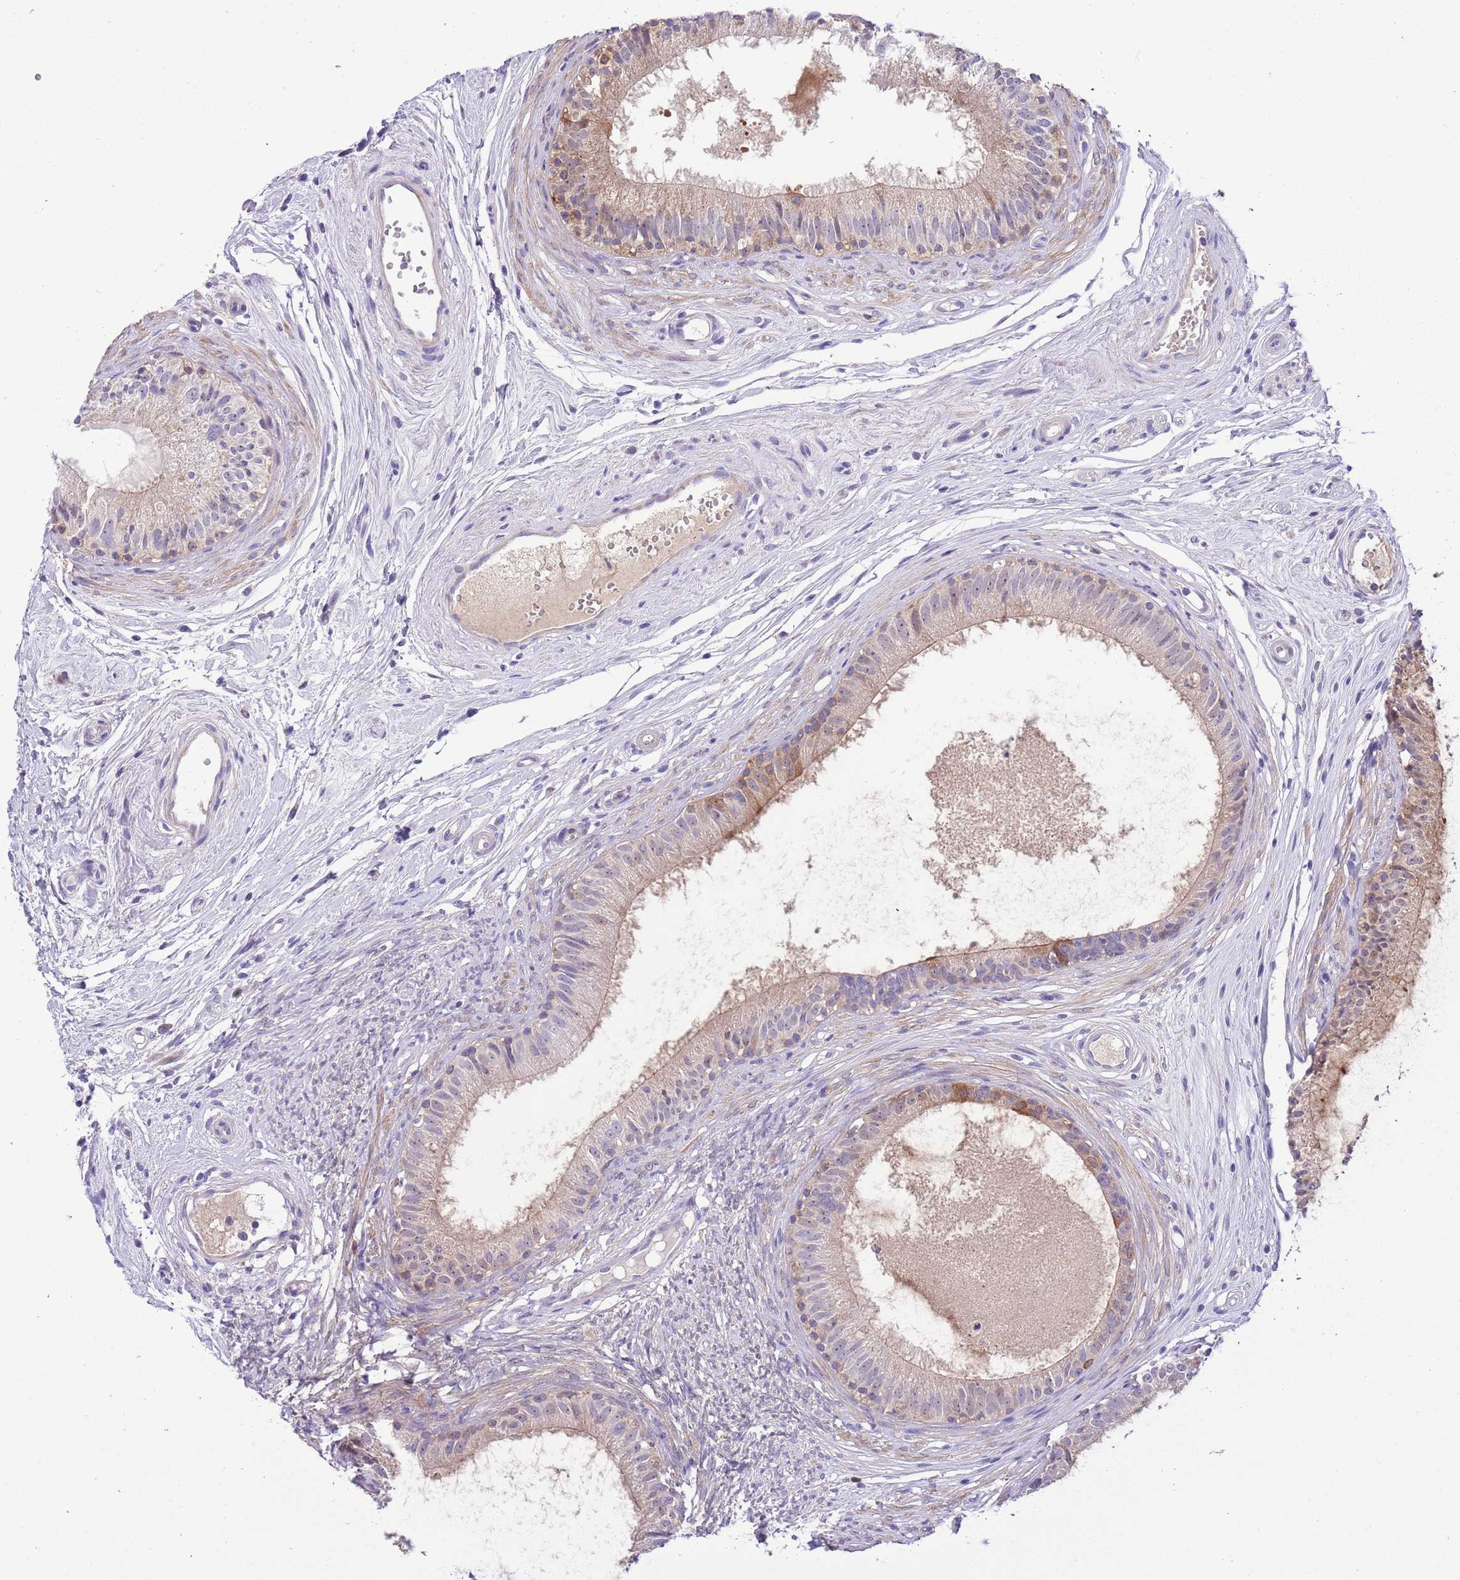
{"staining": {"intensity": "weak", "quantity": "25%-75%", "location": "cytoplasmic/membranous"}, "tissue": "epididymis", "cell_type": "Glandular cells", "image_type": "normal", "snomed": [{"axis": "morphology", "description": "Normal tissue, NOS"}, {"axis": "topography", "description": "Epididymis"}], "caption": "Immunohistochemistry (IHC) of unremarkable epididymis reveals low levels of weak cytoplasmic/membranous staining in about 25%-75% of glandular cells. (DAB (3,3'-diaminobenzidine) IHC, brown staining for protein, blue staining for nuclei).", "gene": "PRR32", "patient": {"sex": "male", "age": 74}}